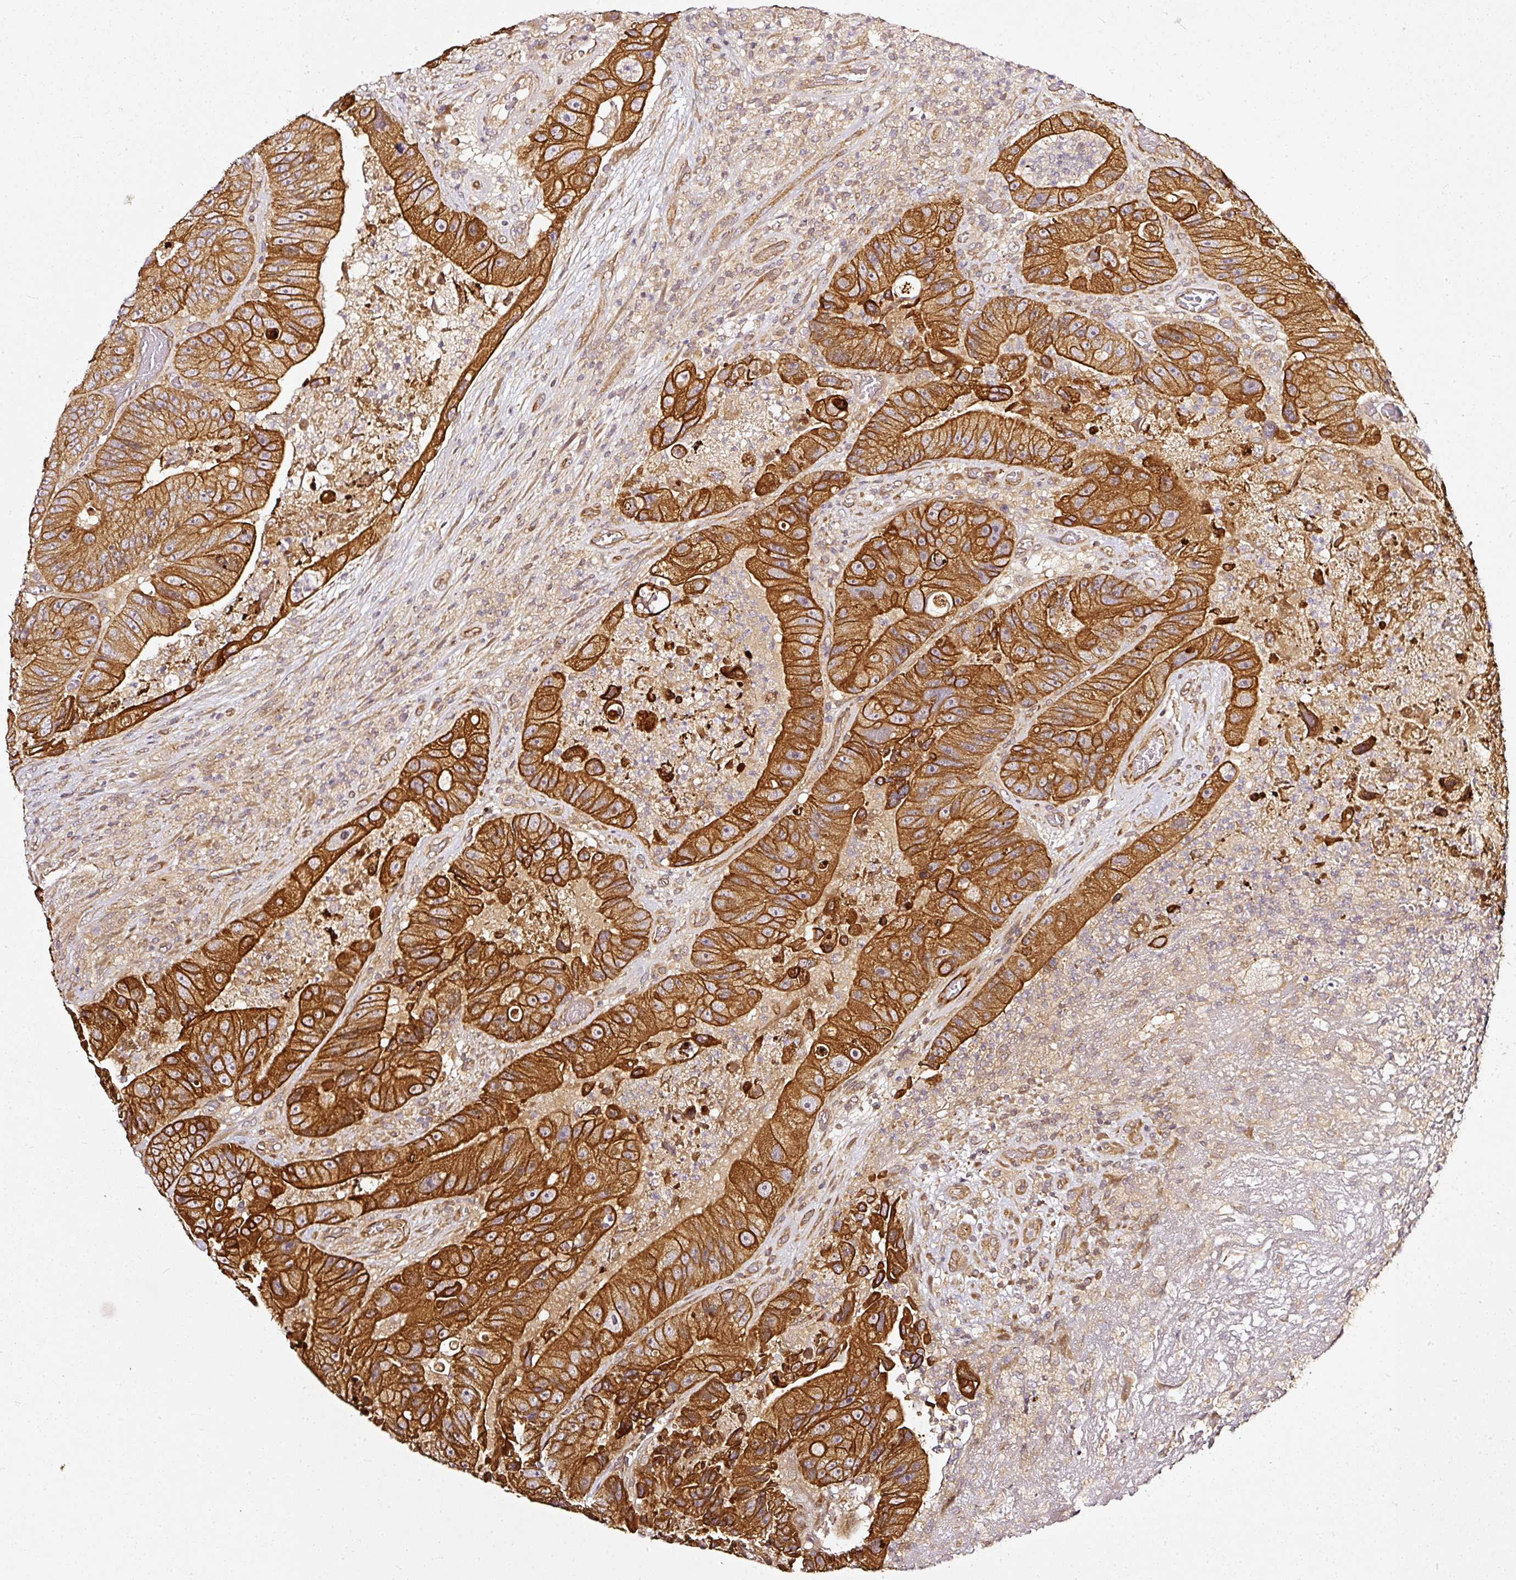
{"staining": {"intensity": "strong", "quantity": ">75%", "location": "cytoplasmic/membranous"}, "tissue": "colorectal cancer", "cell_type": "Tumor cells", "image_type": "cancer", "snomed": [{"axis": "morphology", "description": "Adenocarcinoma, NOS"}, {"axis": "topography", "description": "Colon"}], "caption": "Immunohistochemical staining of colorectal cancer (adenocarcinoma) shows high levels of strong cytoplasmic/membranous protein staining in approximately >75% of tumor cells.", "gene": "MIF4GD", "patient": {"sex": "female", "age": 86}}